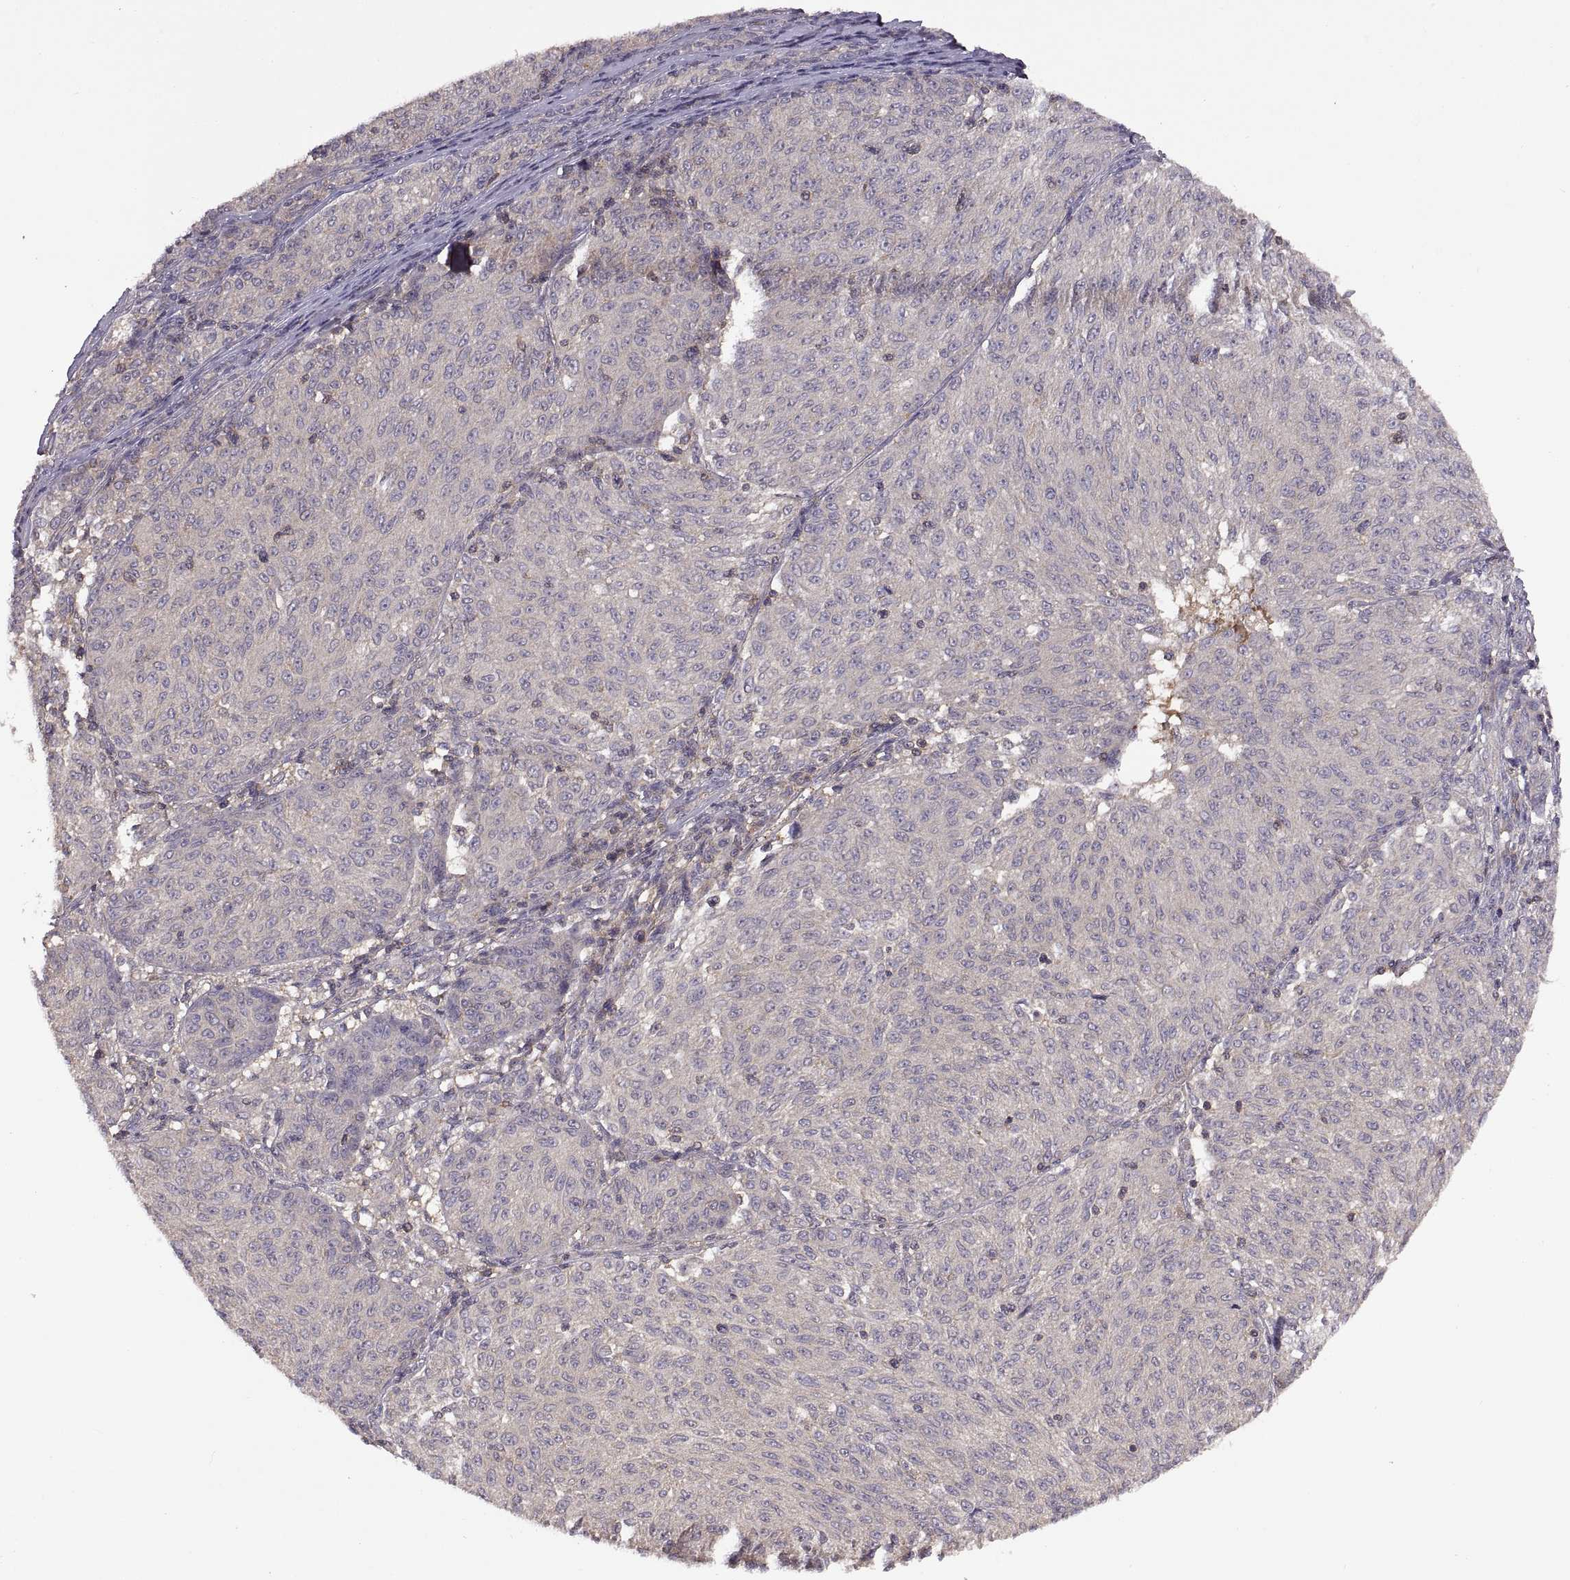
{"staining": {"intensity": "negative", "quantity": "none", "location": "none"}, "tissue": "melanoma", "cell_type": "Tumor cells", "image_type": "cancer", "snomed": [{"axis": "morphology", "description": "Malignant melanoma, NOS"}, {"axis": "topography", "description": "Skin"}], "caption": "Melanoma was stained to show a protein in brown. There is no significant expression in tumor cells.", "gene": "NMNAT2", "patient": {"sex": "female", "age": 72}}